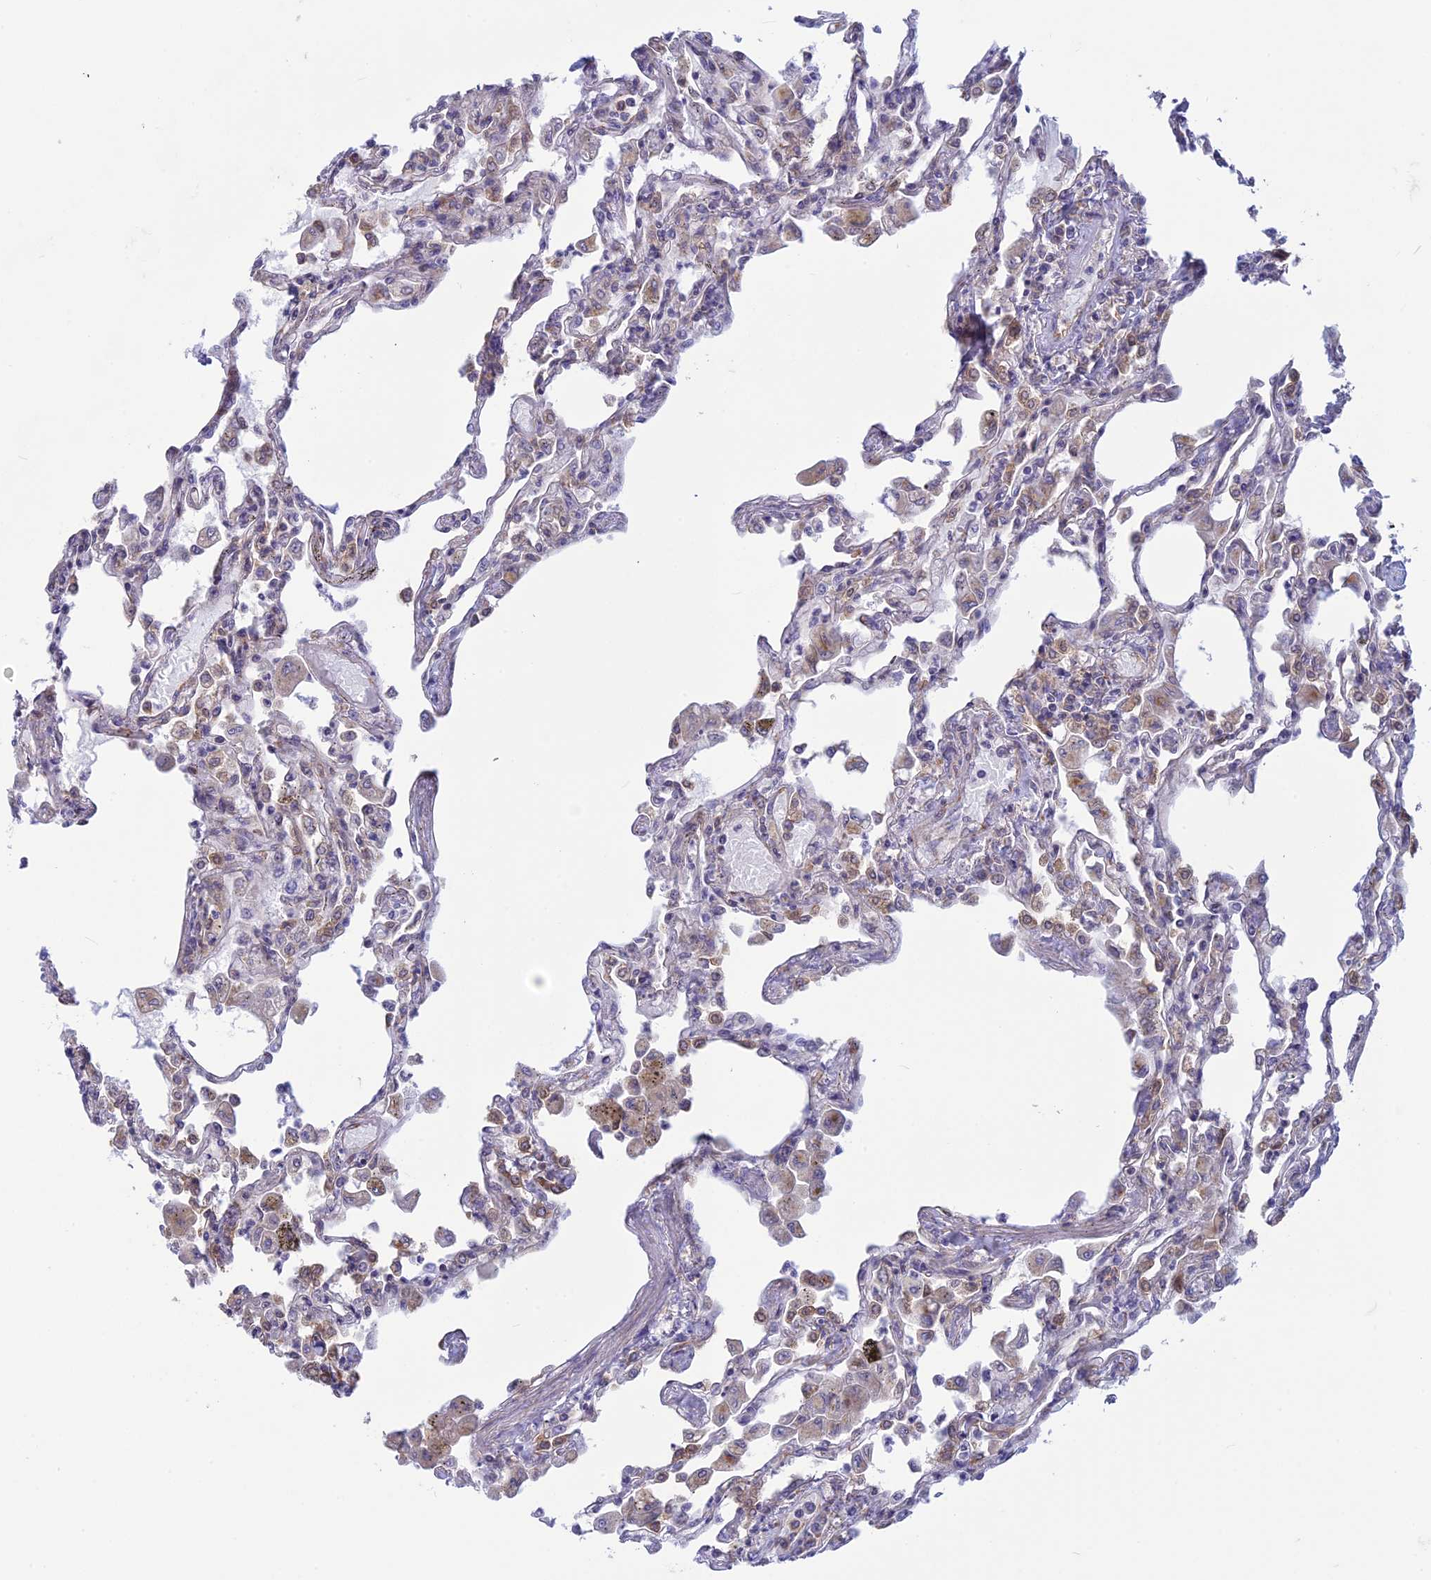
{"staining": {"intensity": "moderate", "quantity": "<25%", "location": "cytoplasmic/membranous"}, "tissue": "lung", "cell_type": "Alveolar cells", "image_type": "normal", "snomed": [{"axis": "morphology", "description": "Normal tissue, NOS"}, {"axis": "topography", "description": "Bronchus"}, {"axis": "topography", "description": "Lung"}], "caption": "A high-resolution photomicrograph shows immunohistochemistry (IHC) staining of unremarkable lung, which demonstrates moderate cytoplasmic/membranous positivity in approximately <25% of alveolar cells.", "gene": "CLINT1", "patient": {"sex": "female", "age": 49}}